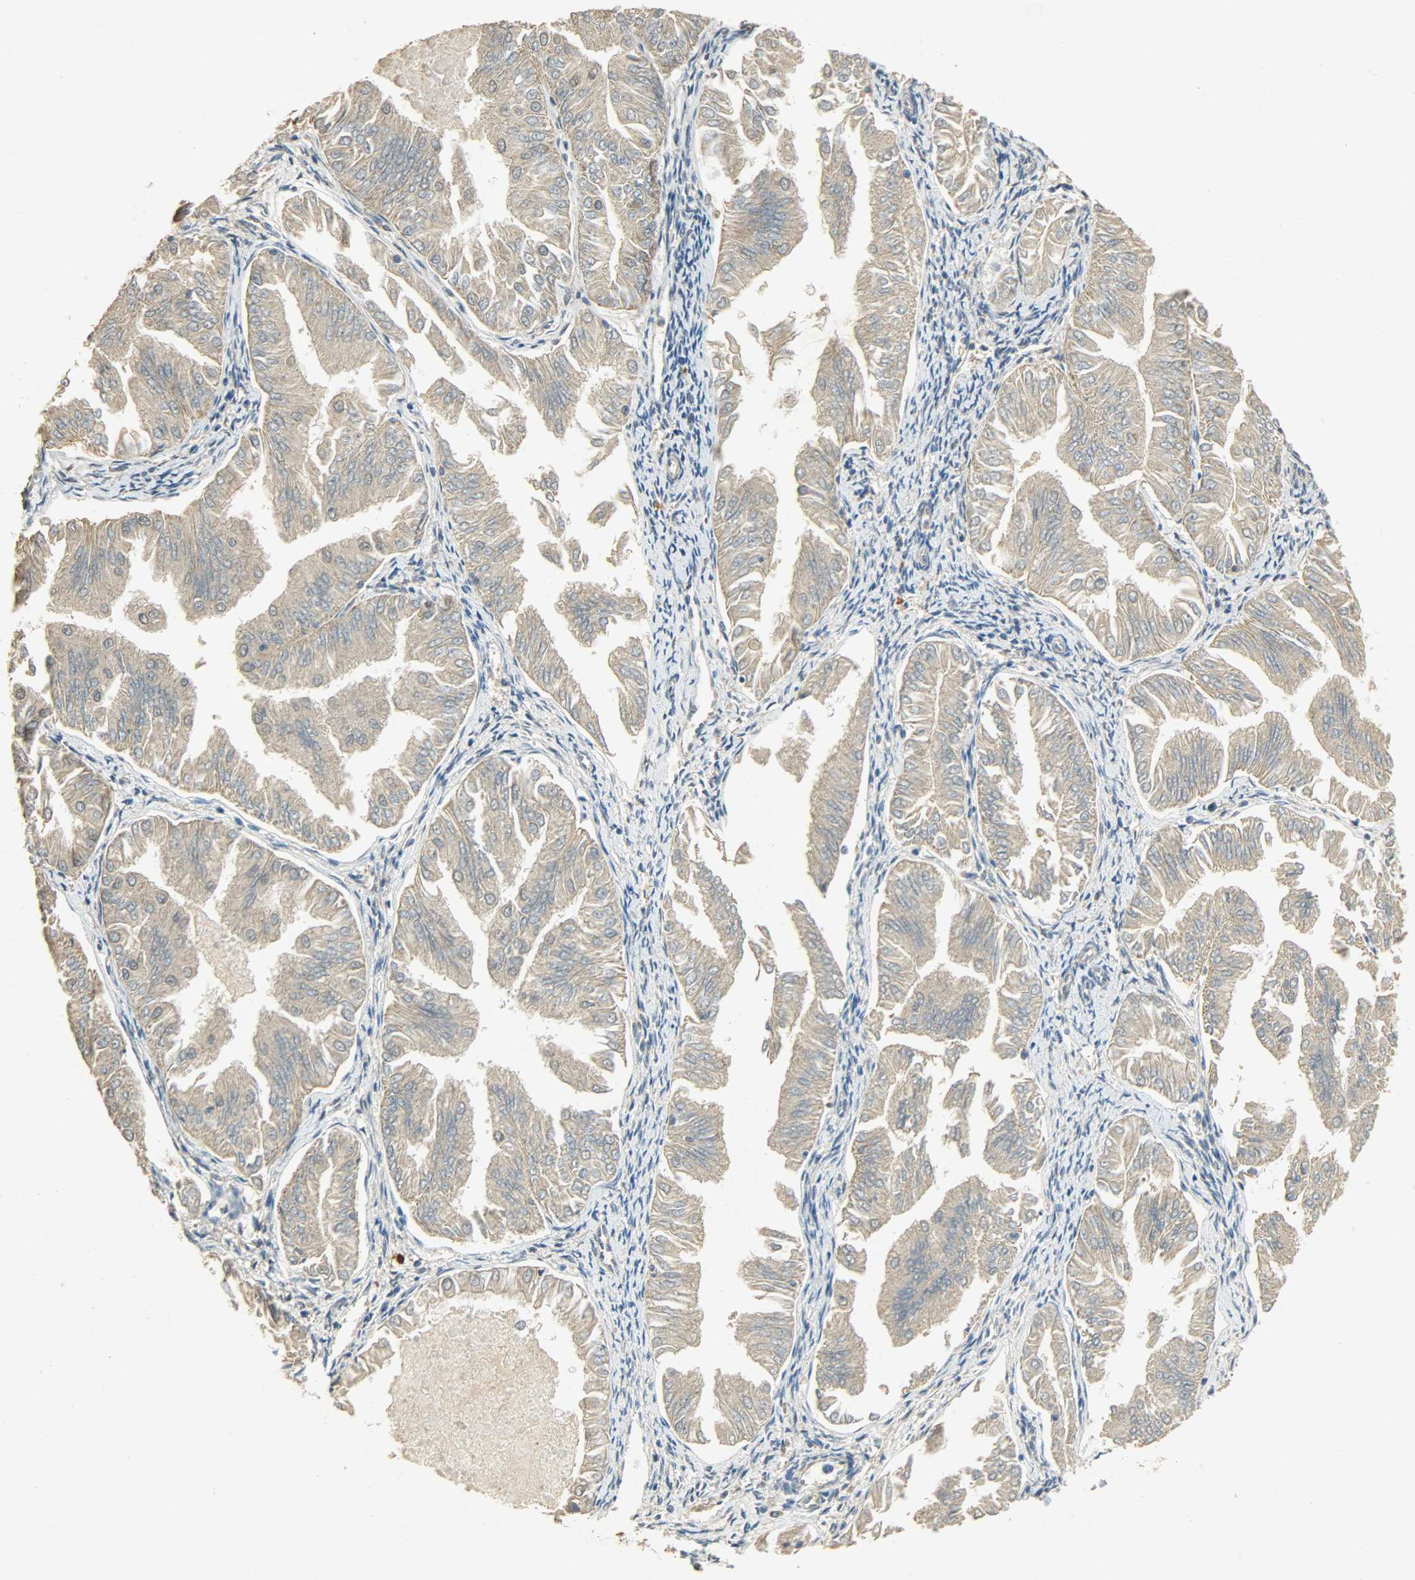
{"staining": {"intensity": "weak", "quantity": ">75%", "location": "cytoplasmic/membranous"}, "tissue": "endometrial cancer", "cell_type": "Tumor cells", "image_type": "cancer", "snomed": [{"axis": "morphology", "description": "Adenocarcinoma, NOS"}, {"axis": "topography", "description": "Endometrium"}], "caption": "Adenocarcinoma (endometrial) tissue exhibits weak cytoplasmic/membranous staining in approximately >75% of tumor cells", "gene": "HDHD5", "patient": {"sex": "female", "age": 53}}